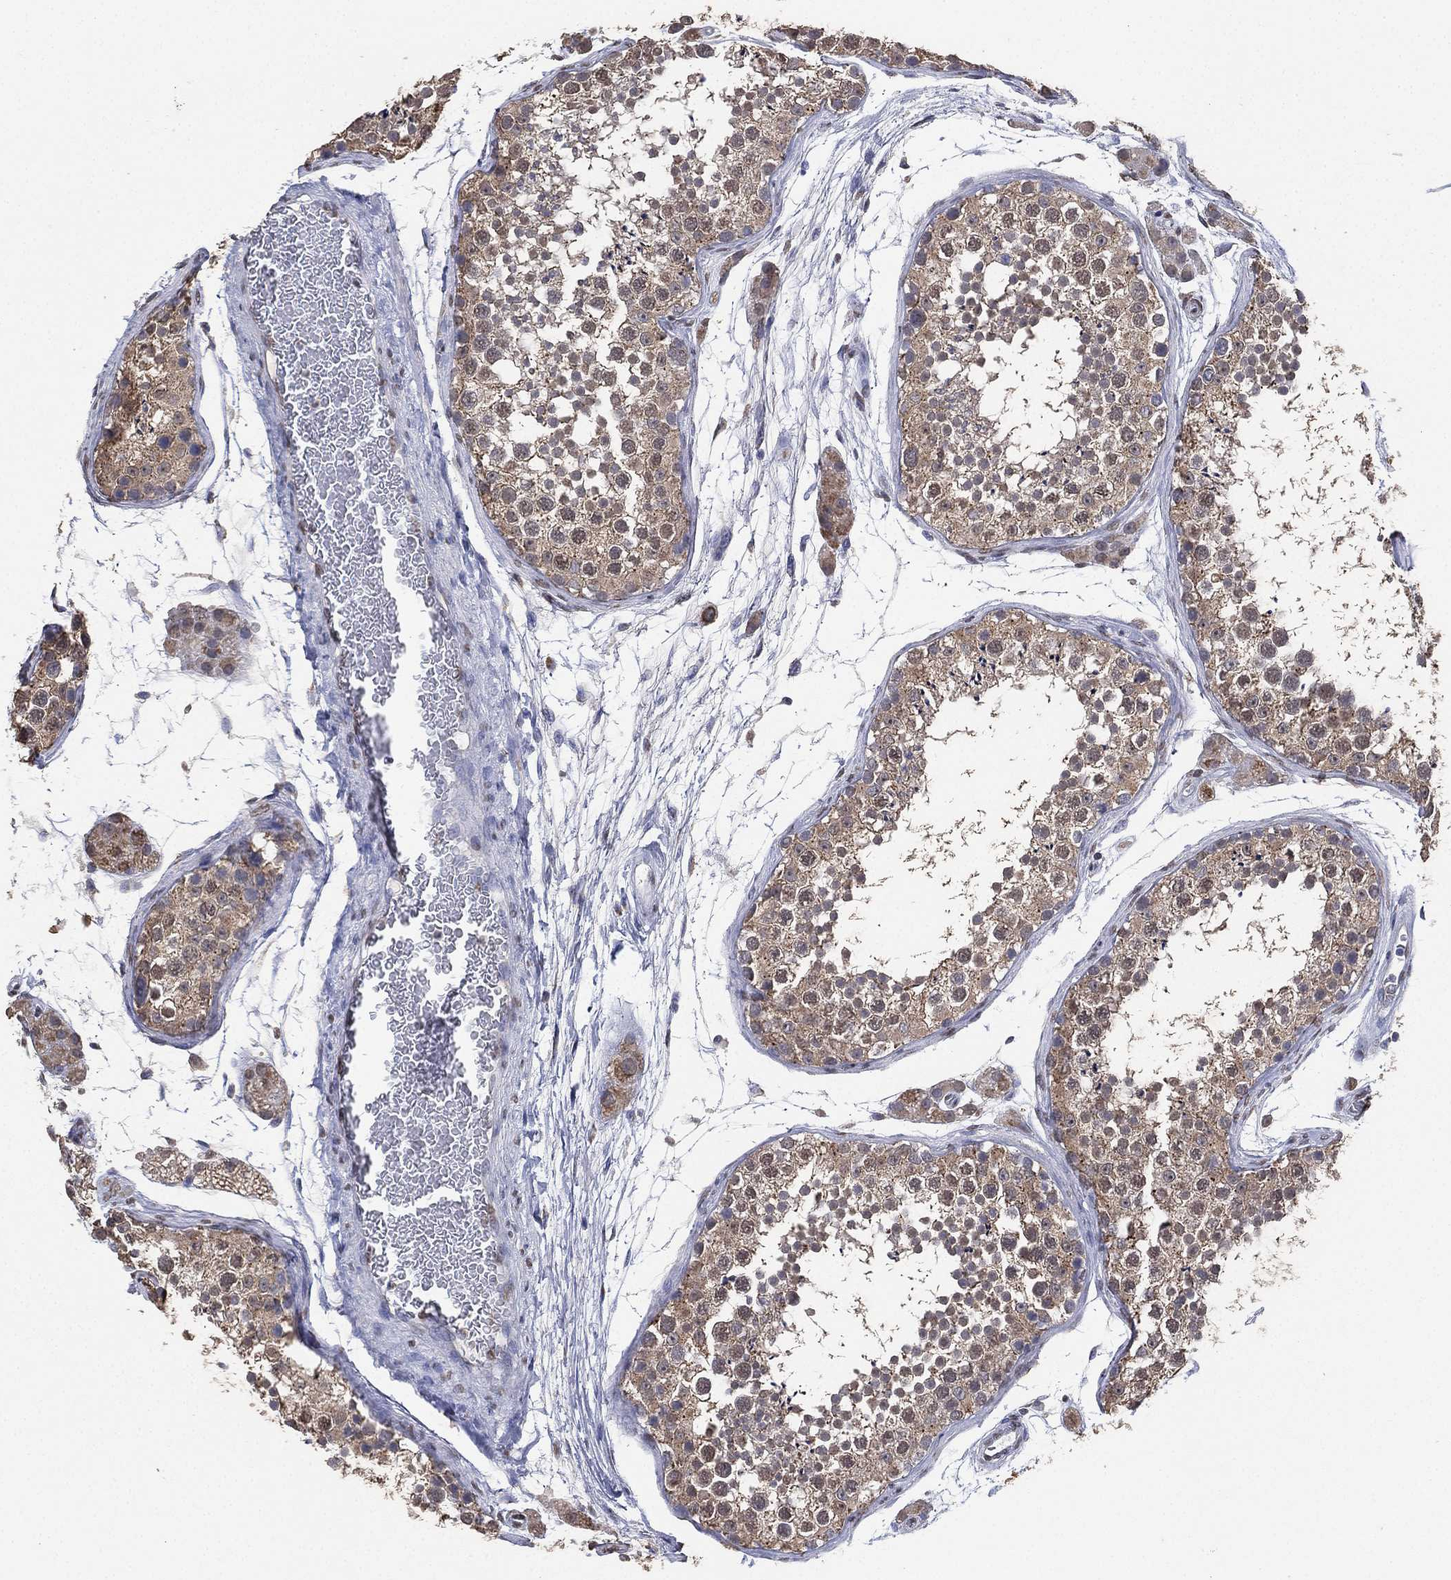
{"staining": {"intensity": "weak", "quantity": ">75%", "location": "cytoplasmic/membranous,nuclear"}, "tissue": "testis", "cell_type": "Cells in seminiferous ducts", "image_type": "normal", "snomed": [{"axis": "morphology", "description": "Normal tissue, NOS"}, {"axis": "topography", "description": "Testis"}], "caption": "Testis stained with DAB IHC demonstrates low levels of weak cytoplasmic/membranous,nuclear staining in about >75% of cells in seminiferous ducts.", "gene": "ALDH7A1", "patient": {"sex": "male", "age": 41}}